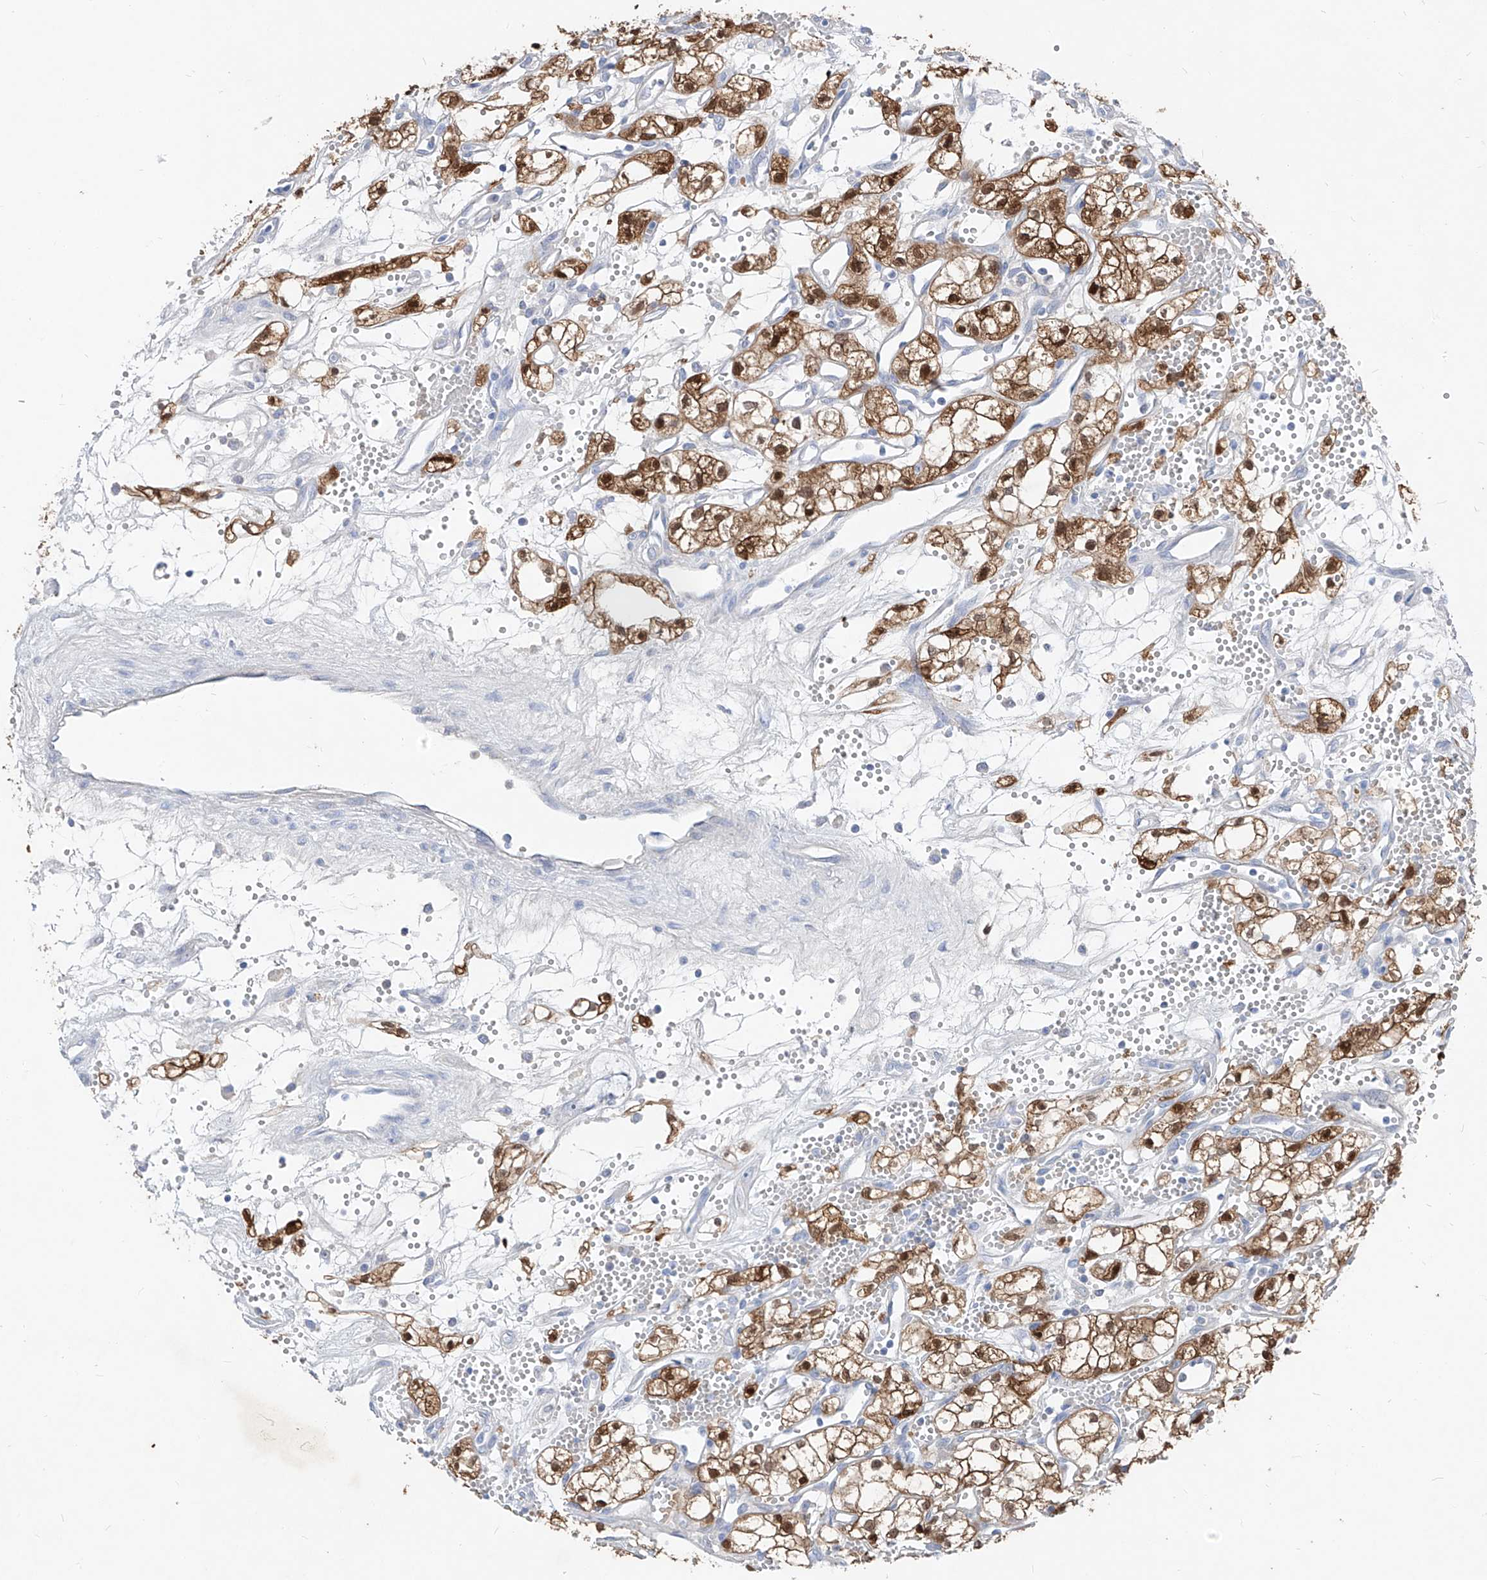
{"staining": {"intensity": "moderate", "quantity": ">75%", "location": "cytoplasmic/membranous,nuclear"}, "tissue": "renal cancer", "cell_type": "Tumor cells", "image_type": "cancer", "snomed": [{"axis": "morphology", "description": "Adenocarcinoma, NOS"}, {"axis": "topography", "description": "Kidney"}], "caption": "IHC image of renal cancer stained for a protein (brown), which demonstrates medium levels of moderate cytoplasmic/membranous and nuclear positivity in approximately >75% of tumor cells.", "gene": "UFL1", "patient": {"sex": "male", "age": 59}}